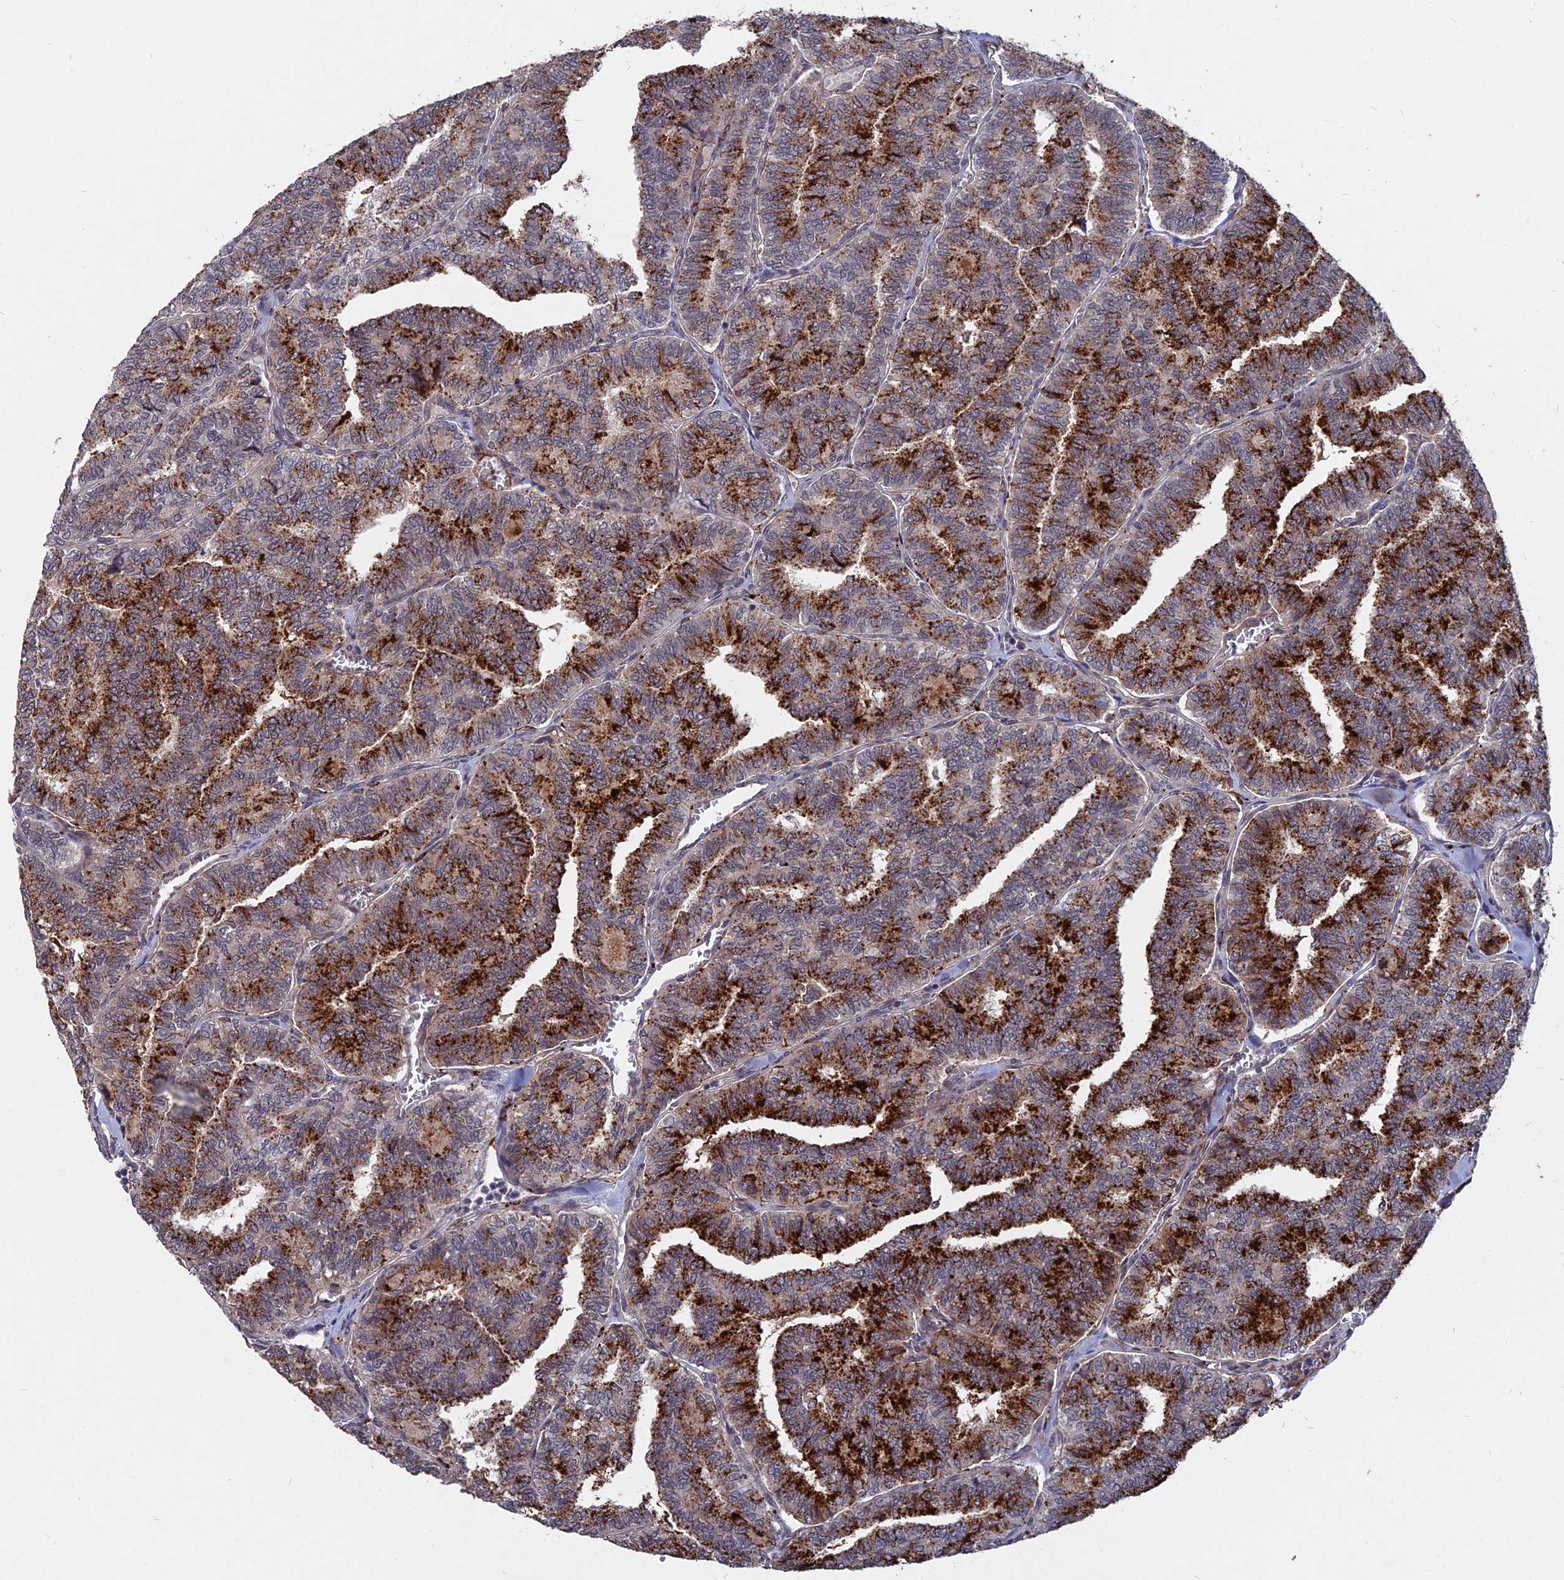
{"staining": {"intensity": "strong", "quantity": "25%-75%", "location": "cytoplasmic/membranous"}, "tissue": "thyroid cancer", "cell_type": "Tumor cells", "image_type": "cancer", "snomed": [{"axis": "morphology", "description": "Papillary adenocarcinoma, NOS"}, {"axis": "topography", "description": "Thyroid gland"}], "caption": "DAB immunohistochemical staining of thyroid cancer (papillary adenocarcinoma) reveals strong cytoplasmic/membranous protein staining in about 25%-75% of tumor cells. The staining was performed using DAB (3,3'-diaminobenzidine), with brown indicating positive protein expression. Nuclei are stained blue with hematoxylin.", "gene": "NOSIP", "patient": {"sex": "female", "age": 35}}